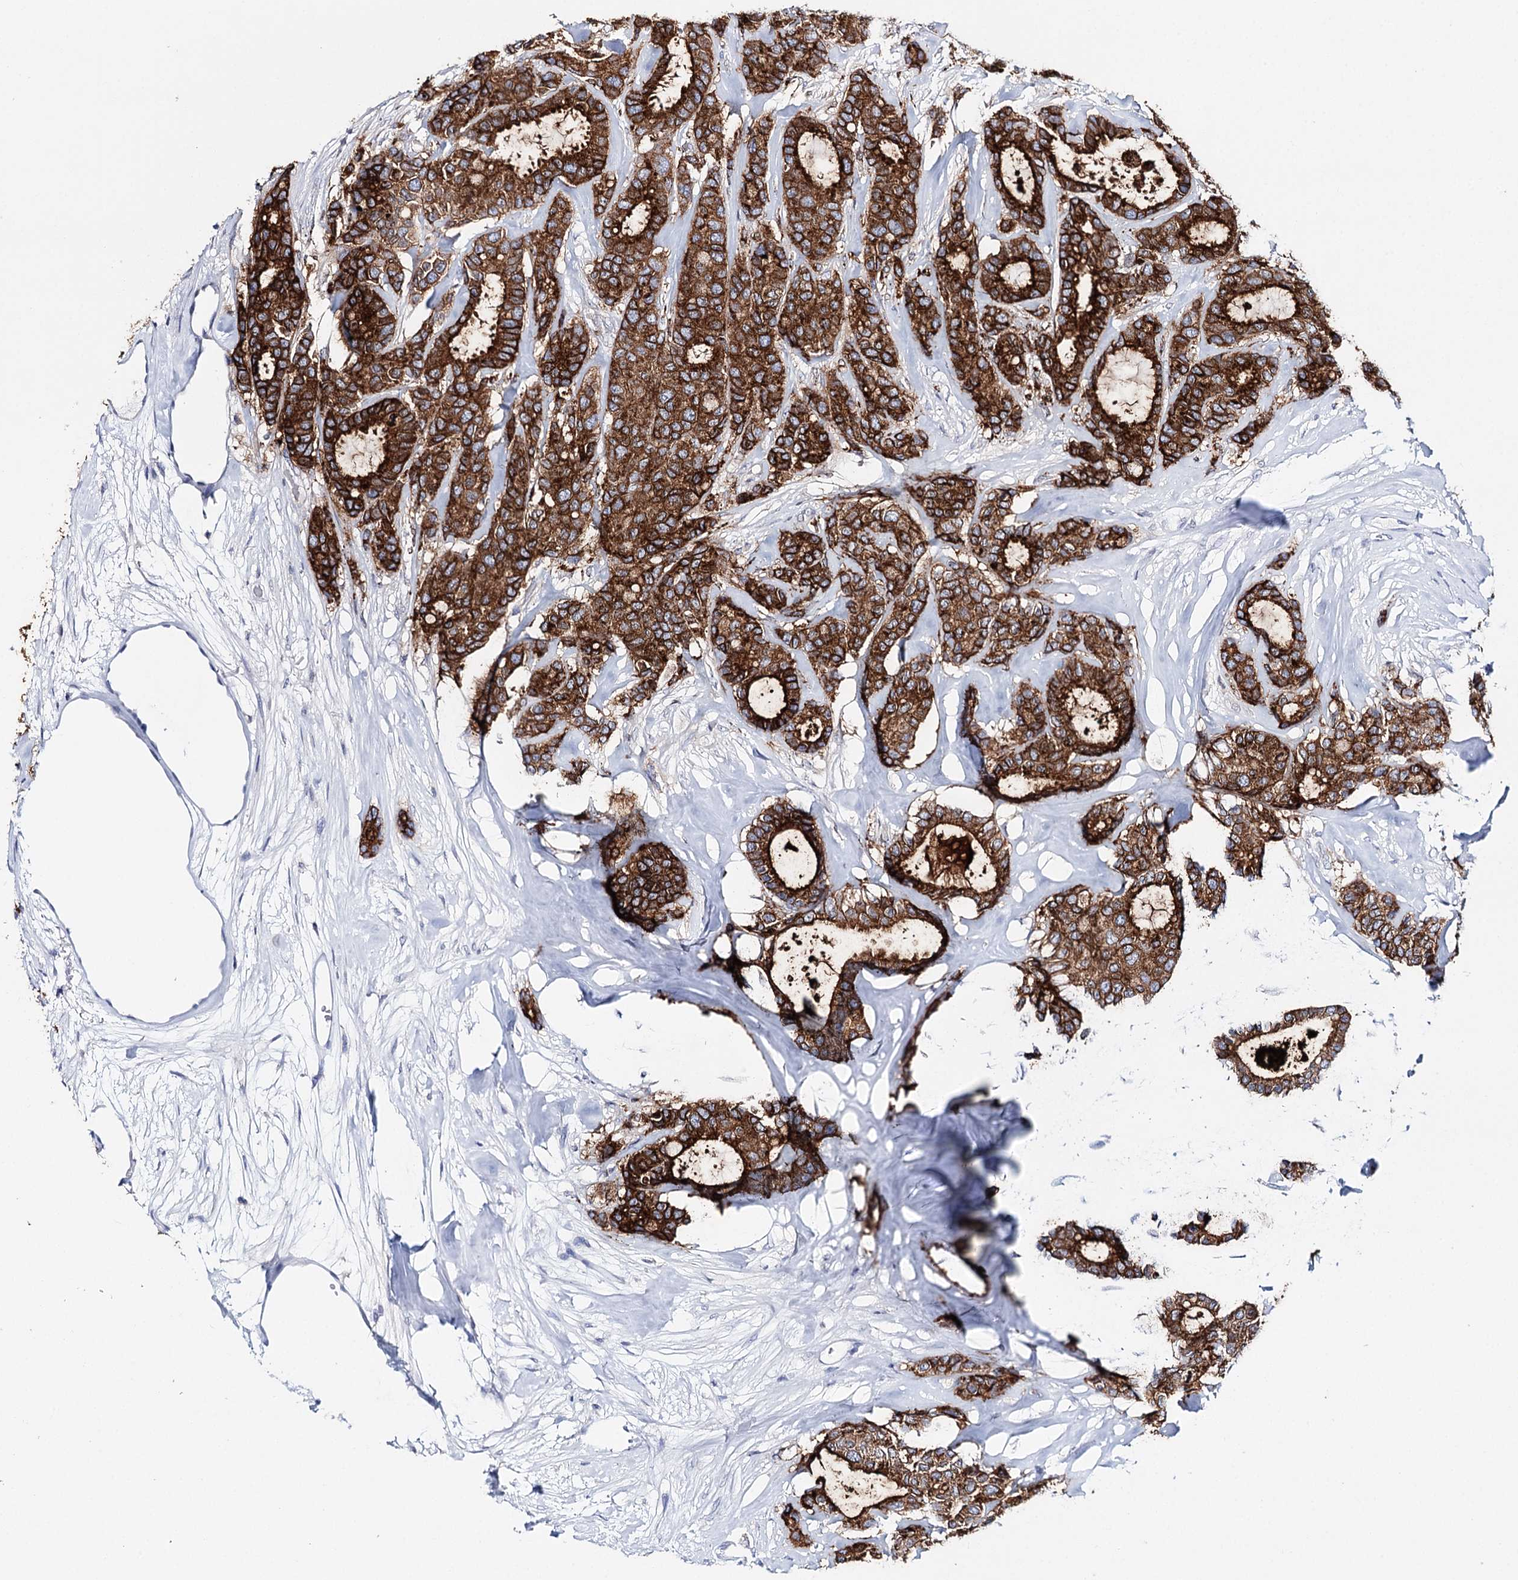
{"staining": {"intensity": "strong", "quantity": ">75%", "location": "cytoplasmic/membranous"}, "tissue": "breast cancer", "cell_type": "Tumor cells", "image_type": "cancer", "snomed": [{"axis": "morphology", "description": "Duct carcinoma"}, {"axis": "topography", "description": "Breast"}], "caption": "IHC micrograph of neoplastic tissue: breast cancer (intraductal carcinoma) stained using IHC exhibits high levels of strong protein expression localized specifically in the cytoplasmic/membranous of tumor cells, appearing as a cytoplasmic/membranous brown color.", "gene": "CEACAM8", "patient": {"sex": "female", "age": 87}}